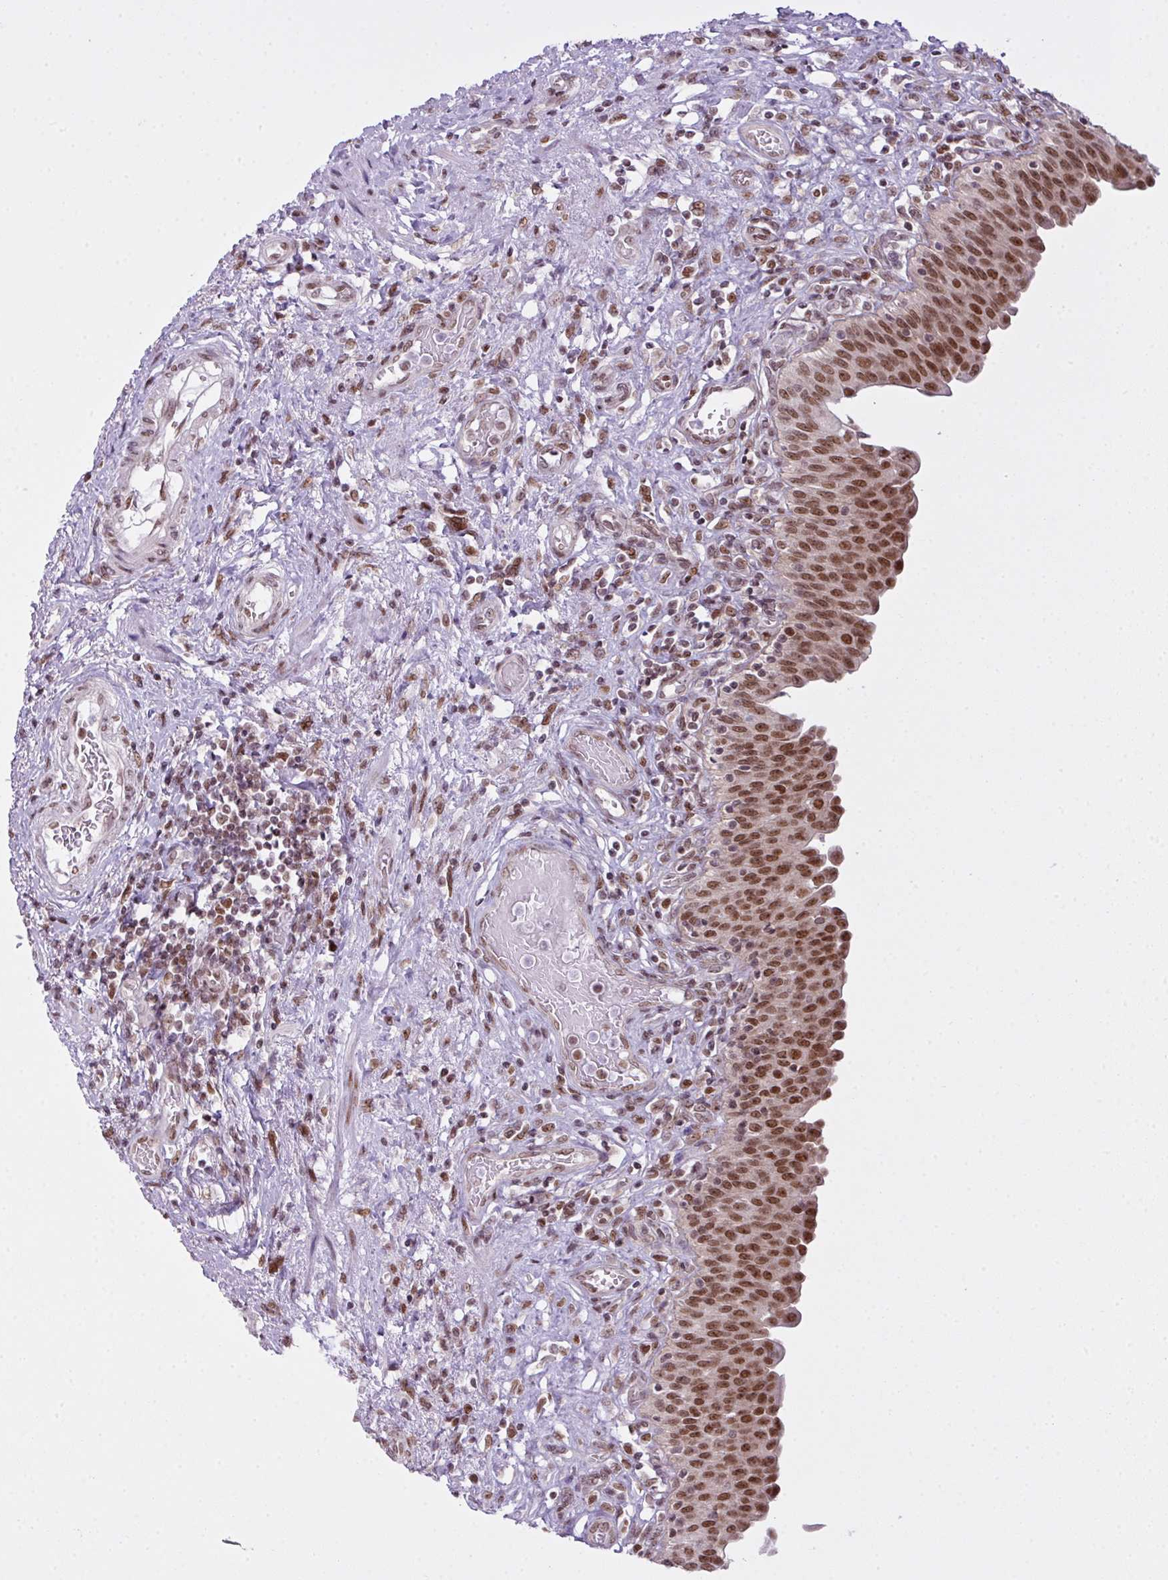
{"staining": {"intensity": "strong", "quantity": ">75%", "location": "nuclear"}, "tissue": "urinary bladder", "cell_type": "Urothelial cells", "image_type": "normal", "snomed": [{"axis": "morphology", "description": "Normal tissue, NOS"}, {"axis": "topography", "description": "Urinary bladder"}], "caption": "DAB (3,3'-diaminobenzidine) immunohistochemical staining of benign human urinary bladder reveals strong nuclear protein staining in approximately >75% of urothelial cells. (IHC, brightfield microscopy, high magnification).", "gene": "ARL6IP4", "patient": {"sex": "male", "age": 71}}